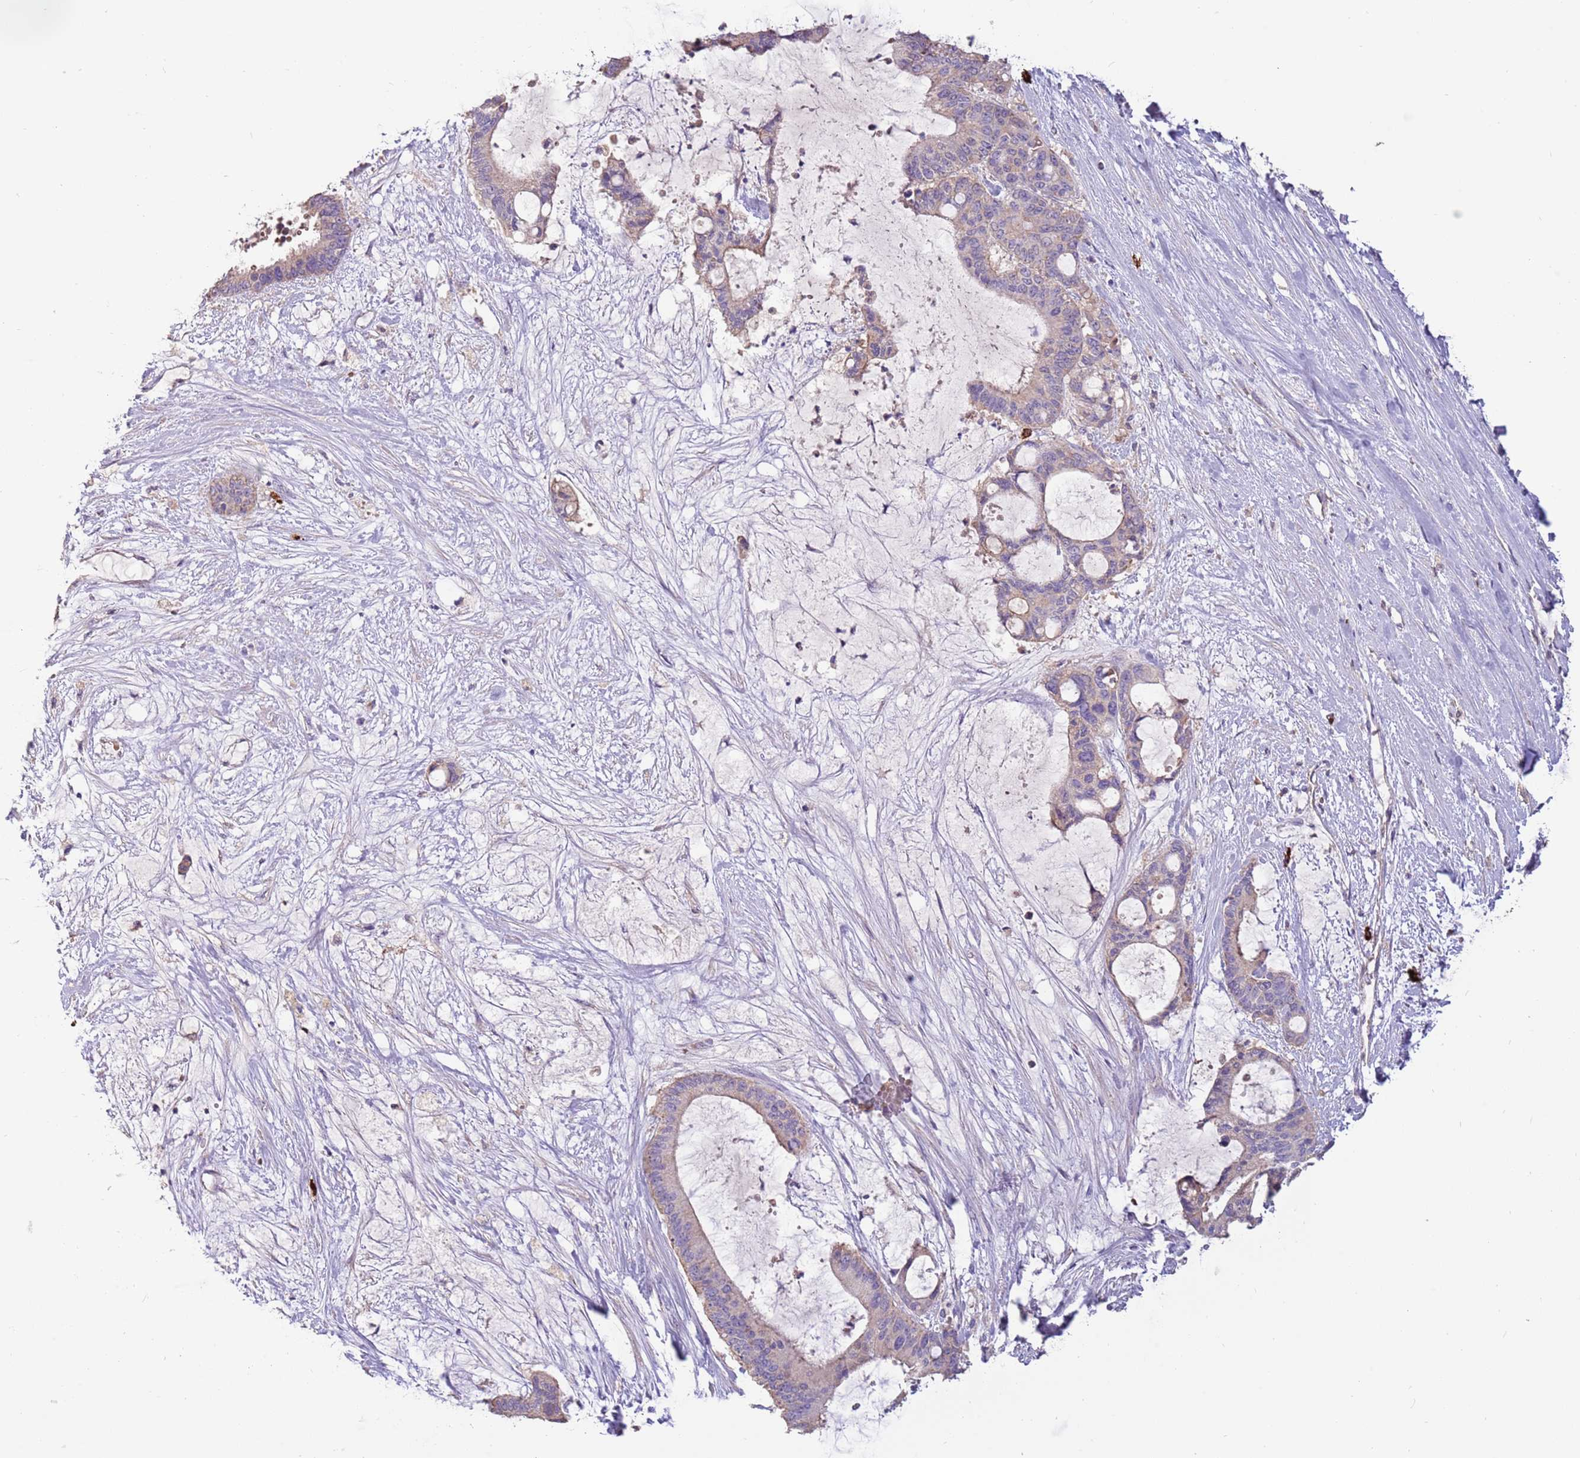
{"staining": {"intensity": "negative", "quantity": "none", "location": "none"}, "tissue": "liver cancer", "cell_type": "Tumor cells", "image_type": "cancer", "snomed": [{"axis": "morphology", "description": "Normal tissue, NOS"}, {"axis": "morphology", "description": "Cholangiocarcinoma"}, {"axis": "topography", "description": "Liver"}, {"axis": "topography", "description": "Peripheral nerve tissue"}], "caption": "Tumor cells show no significant protein positivity in liver cancer (cholangiocarcinoma).", "gene": "TRMO", "patient": {"sex": "female", "age": 73}}